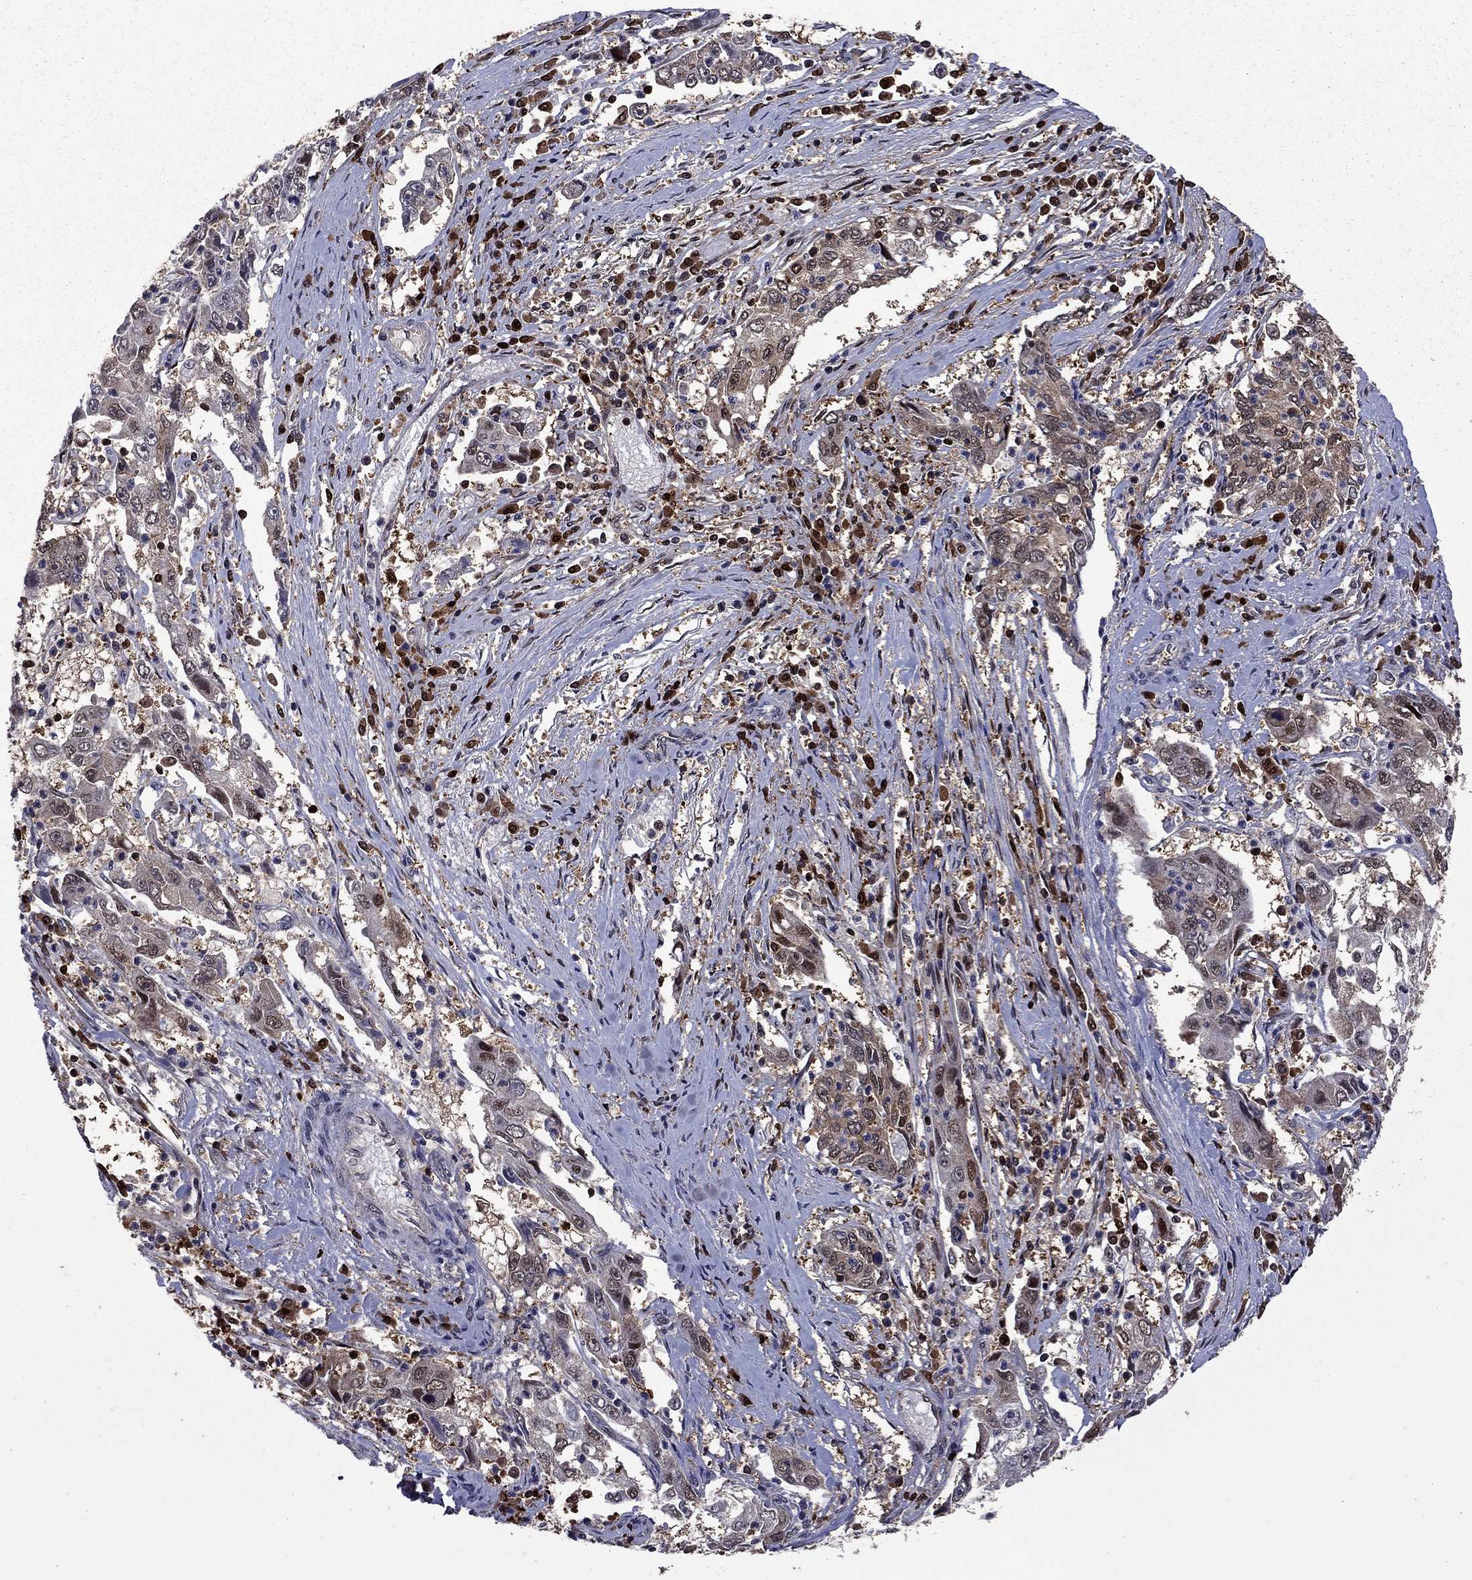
{"staining": {"intensity": "moderate", "quantity": "<25%", "location": "cytoplasmic/membranous,nuclear"}, "tissue": "cervical cancer", "cell_type": "Tumor cells", "image_type": "cancer", "snomed": [{"axis": "morphology", "description": "Squamous cell carcinoma, NOS"}, {"axis": "topography", "description": "Cervix"}], "caption": "An image showing moderate cytoplasmic/membranous and nuclear expression in about <25% of tumor cells in cervical squamous cell carcinoma, as visualized by brown immunohistochemical staining.", "gene": "APPBP2", "patient": {"sex": "female", "age": 36}}